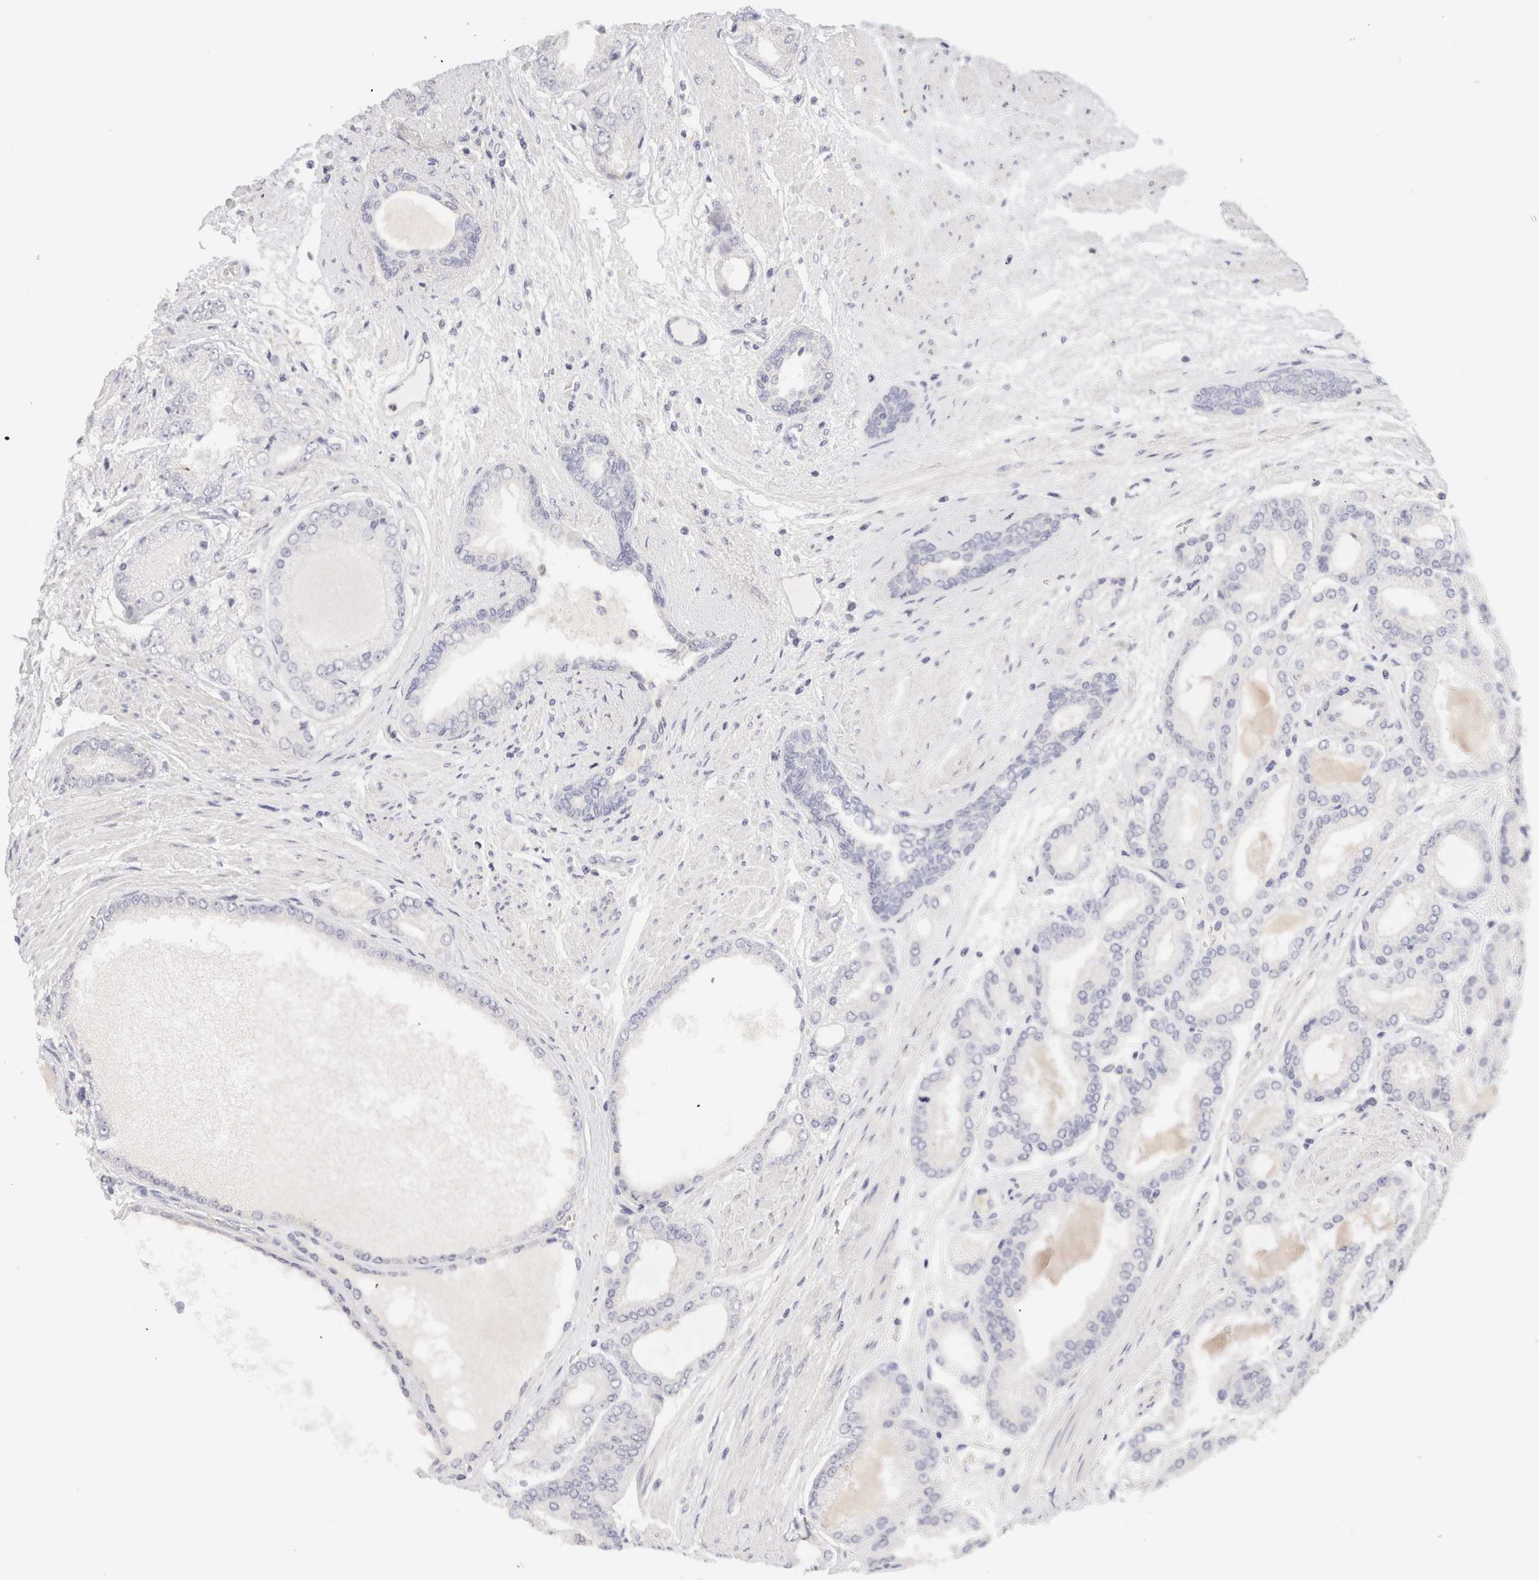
{"staining": {"intensity": "negative", "quantity": "none", "location": "none"}, "tissue": "prostate cancer", "cell_type": "Tumor cells", "image_type": "cancer", "snomed": [{"axis": "morphology", "description": "Adenocarcinoma, High grade"}, {"axis": "topography", "description": "Prostate"}], "caption": "Immunohistochemical staining of adenocarcinoma (high-grade) (prostate) reveals no significant expression in tumor cells.", "gene": "SCGB2A2", "patient": {"sex": "male", "age": 59}}